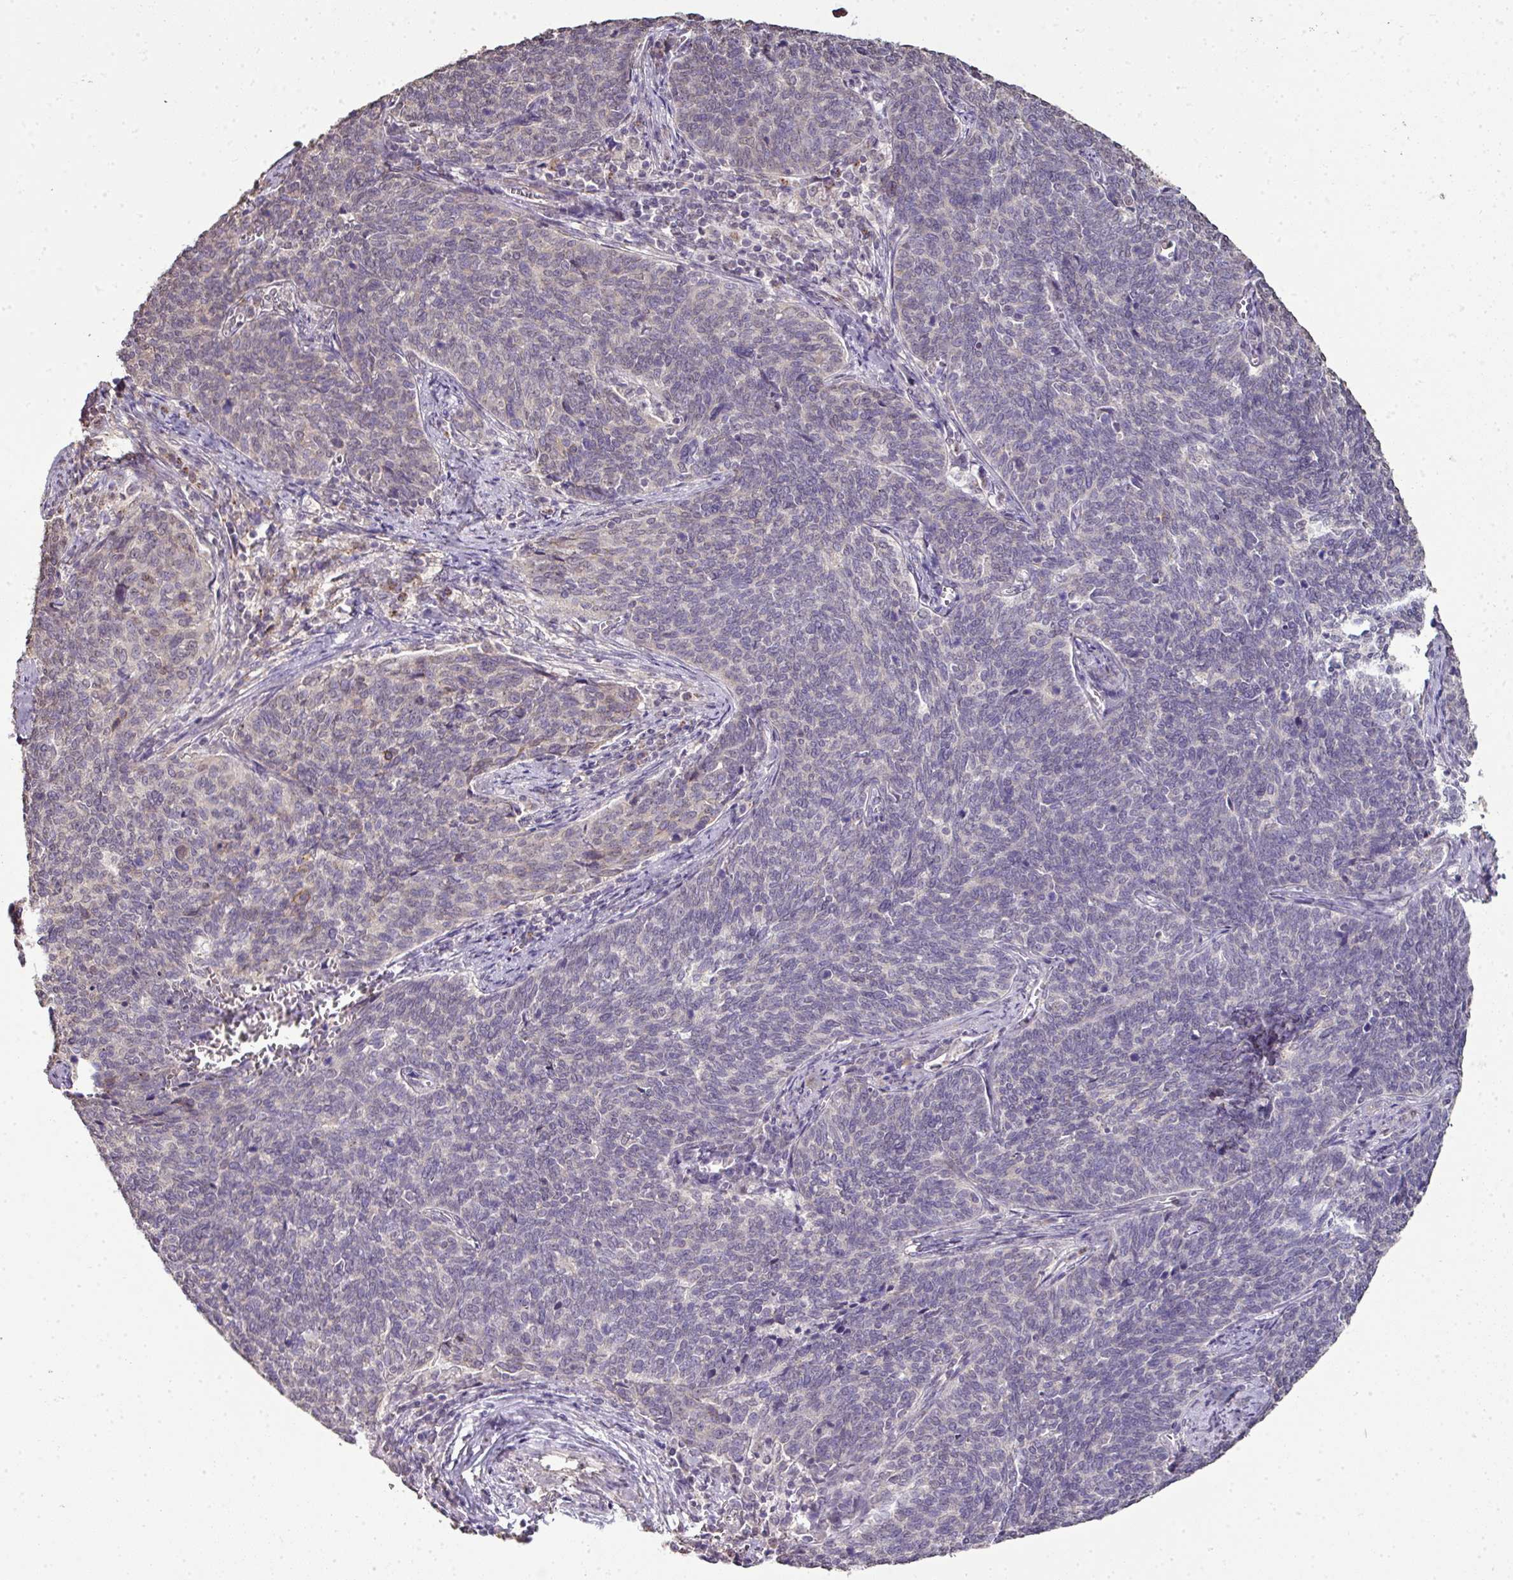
{"staining": {"intensity": "negative", "quantity": "none", "location": "none"}, "tissue": "cervical cancer", "cell_type": "Tumor cells", "image_type": "cancer", "snomed": [{"axis": "morphology", "description": "Squamous cell carcinoma, NOS"}, {"axis": "topography", "description": "Cervix"}], "caption": "There is no significant staining in tumor cells of cervical cancer (squamous cell carcinoma). (DAB immunohistochemistry visualized using brightfield microscopy, high magnification).", "gene": "JPH2", "patient": {"sex": "female", "age": 39}}